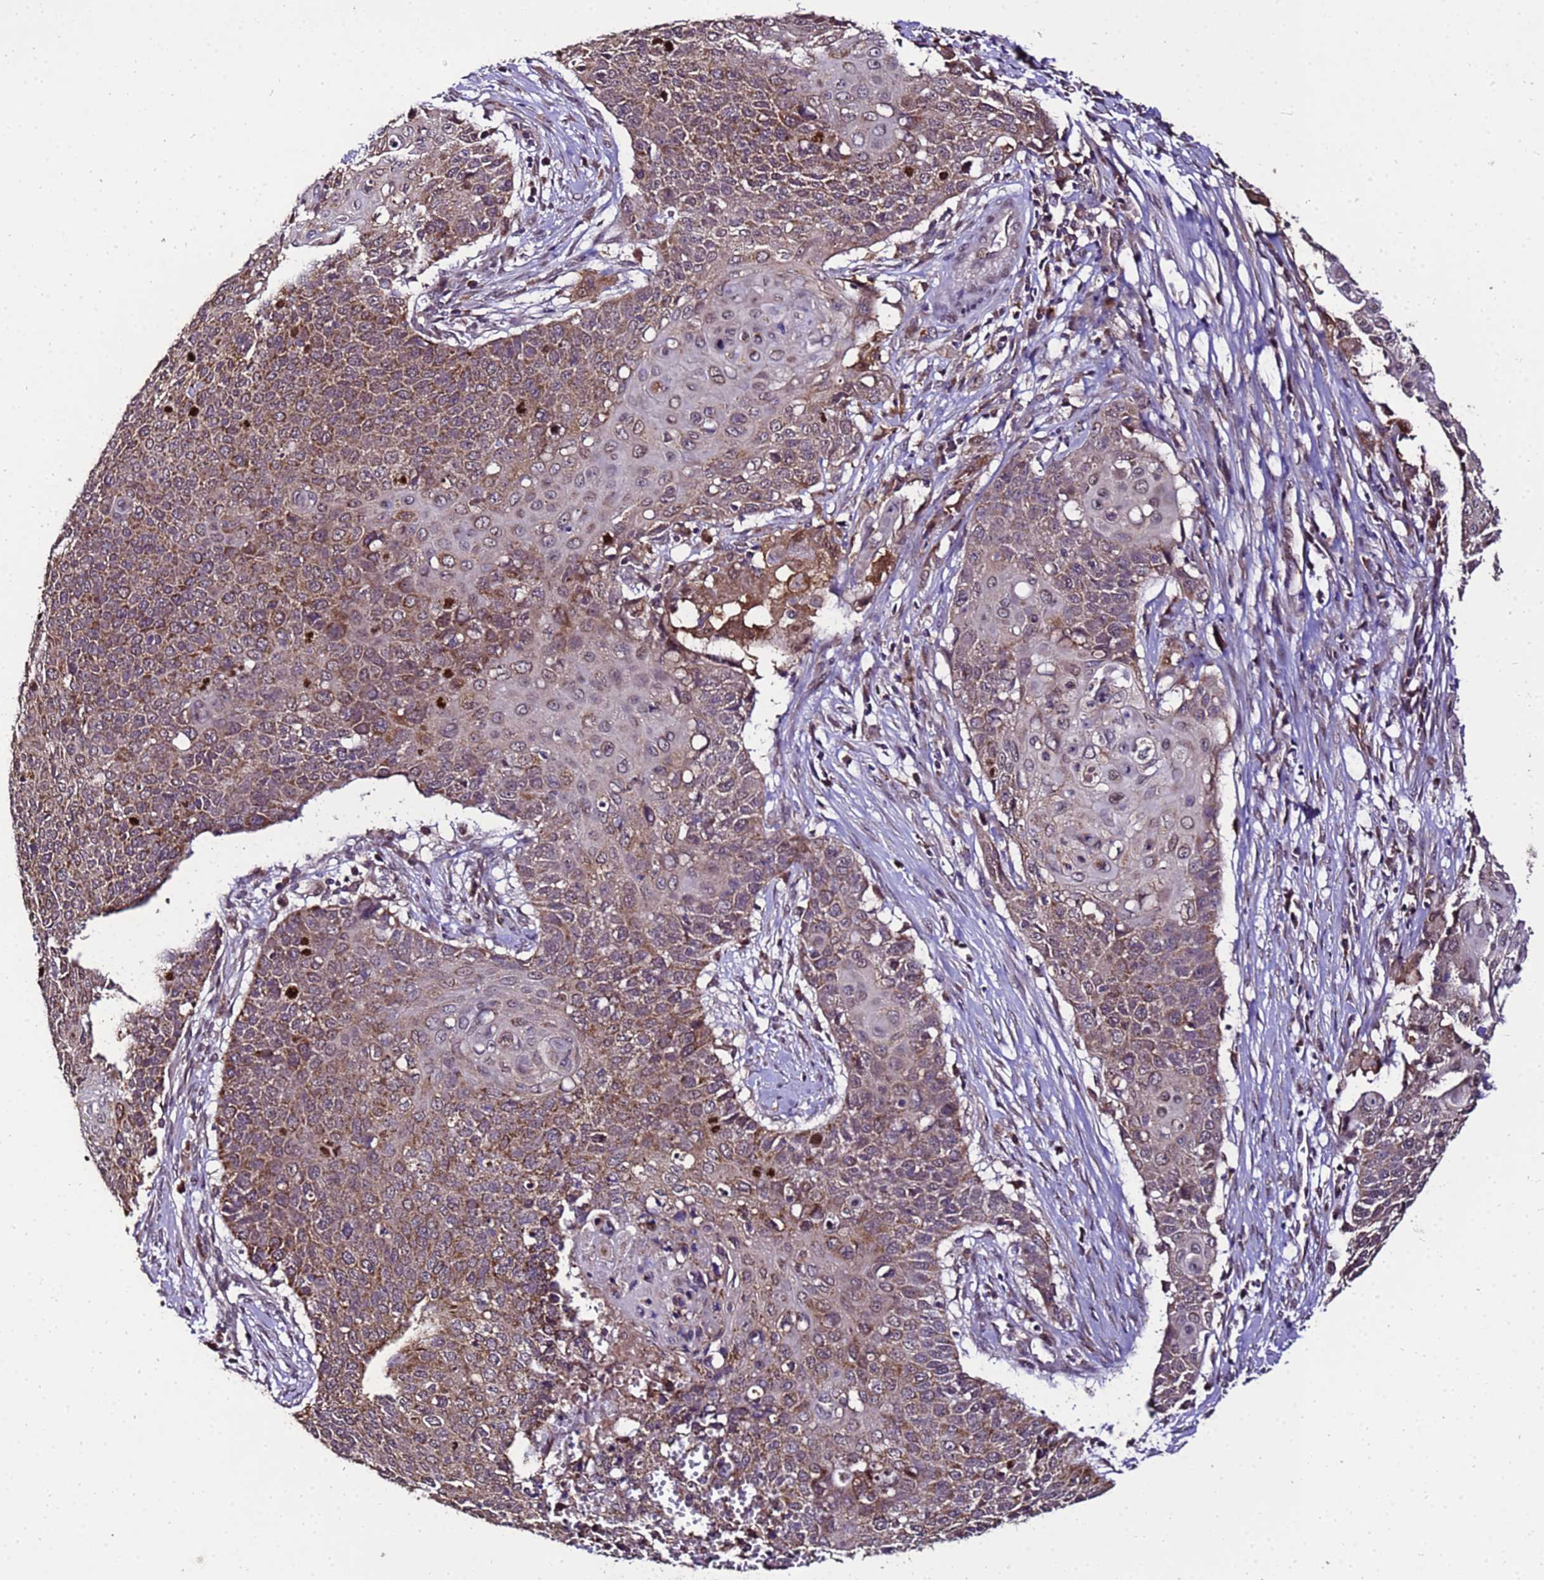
{"staining": {"intensity": "moderate", "quantity": ">75%", "location": "cytoplasmic/membranous"}, "tissue": "cervical cancer", "cell_type": "Tumor cells", "image_type": "cancer", "snomed": [{"axis": "morphology", "description": "Squamous cell carcinoma, NOS"}, {"axis": "topography", "description": "Cervix"}], "caption": "Protein expression by IHC demonstrates moderate cytoplasmic/membranous staining in approximately >75% of tumor cells in cervical squamous cell carcinoma.", "gene": "ZNF329", "patient": {"sex": "female", "age": 39}}